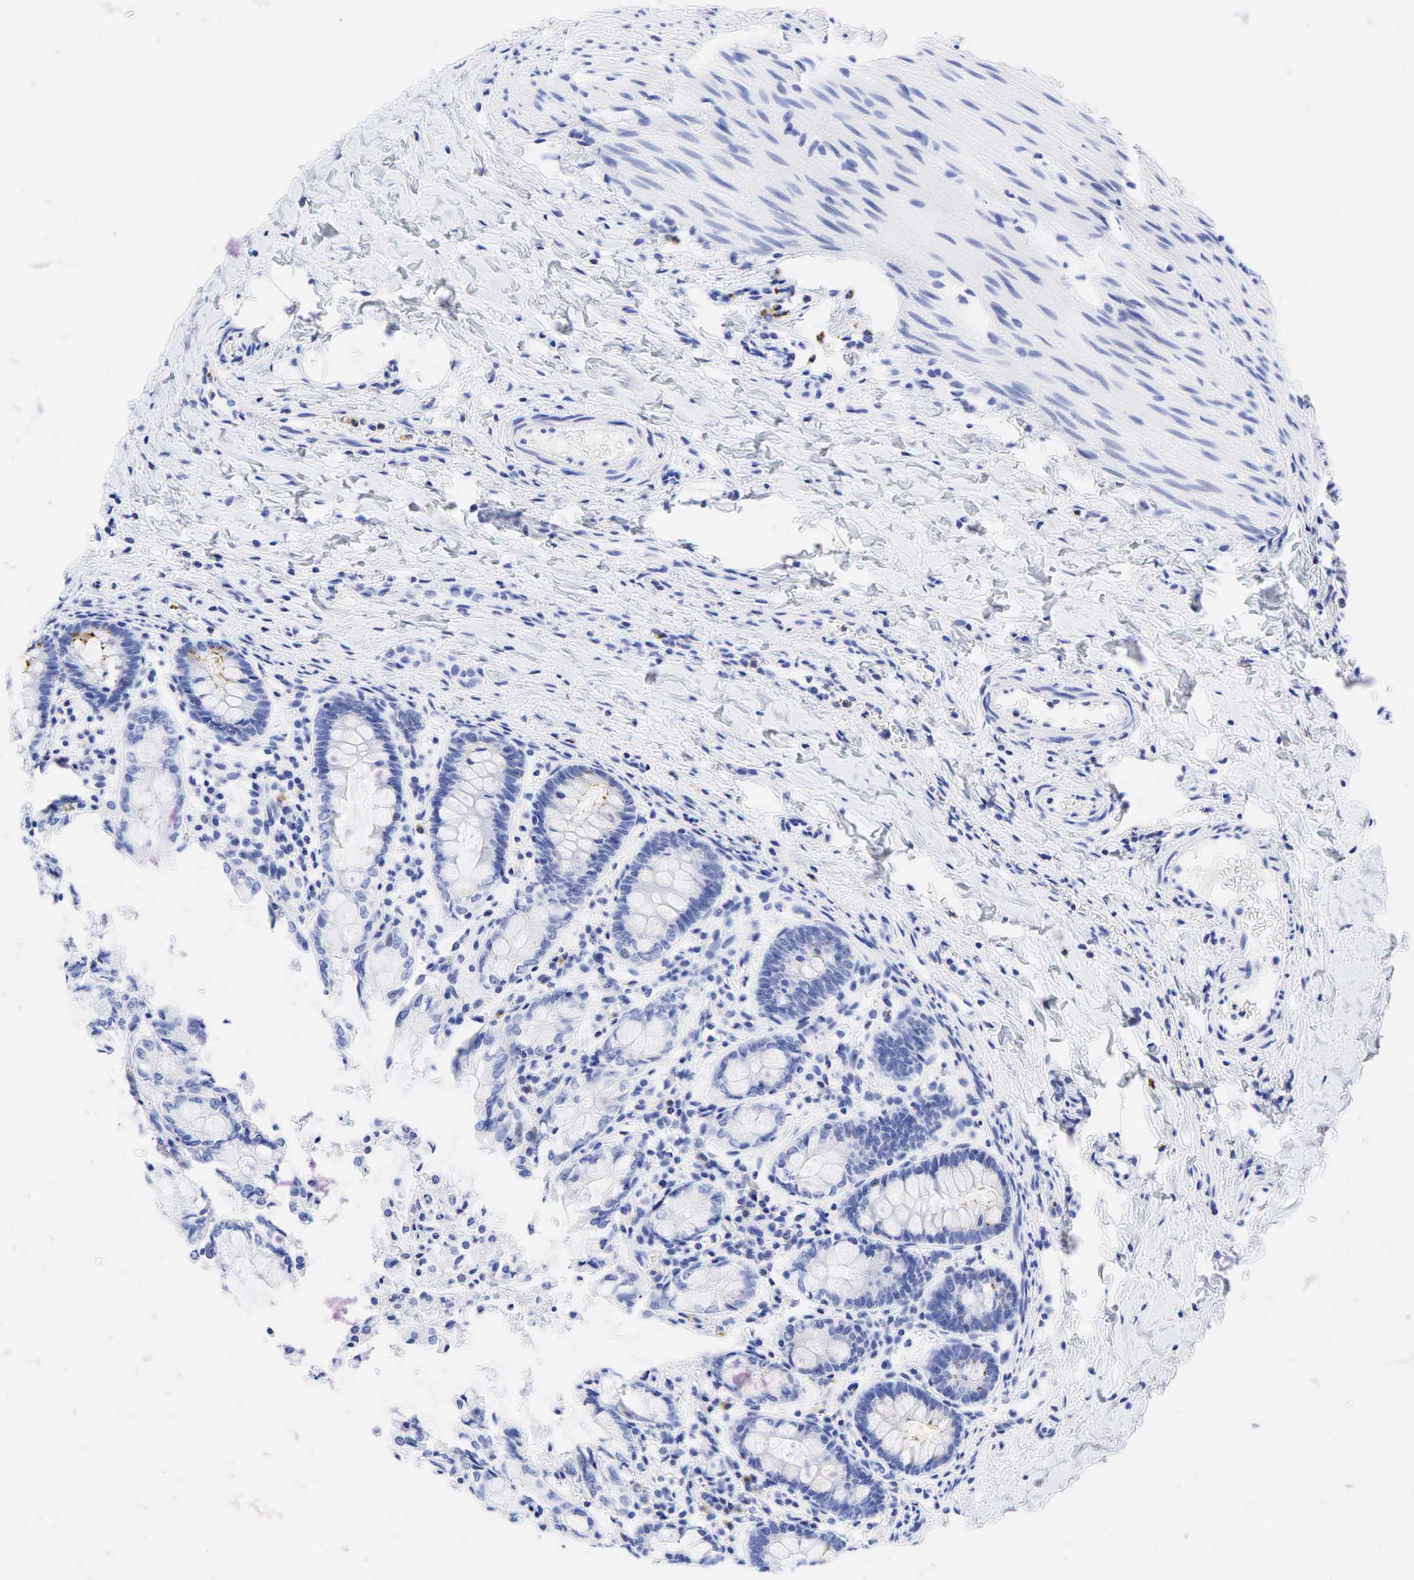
{"staining": {"intensity": "negative", "quantity": "none", "location": "none"}, "tissue": "colon", "cell_type": "Endothelial cells", "image_type": "normal", "snomed": [{"axis": "morphology", "description": "Normal tissue, NOS"}, {"axis": "topography", "description": "Colon"}], "caption": "This micrograph is of normal colon stained with immunohistochemistry to label a protein in brown with the nuclei are counter-stained blue. There is no positivity in endothelial cells.", "gene": "FUT4", "patient": {"sex": "male", "age": 1}}